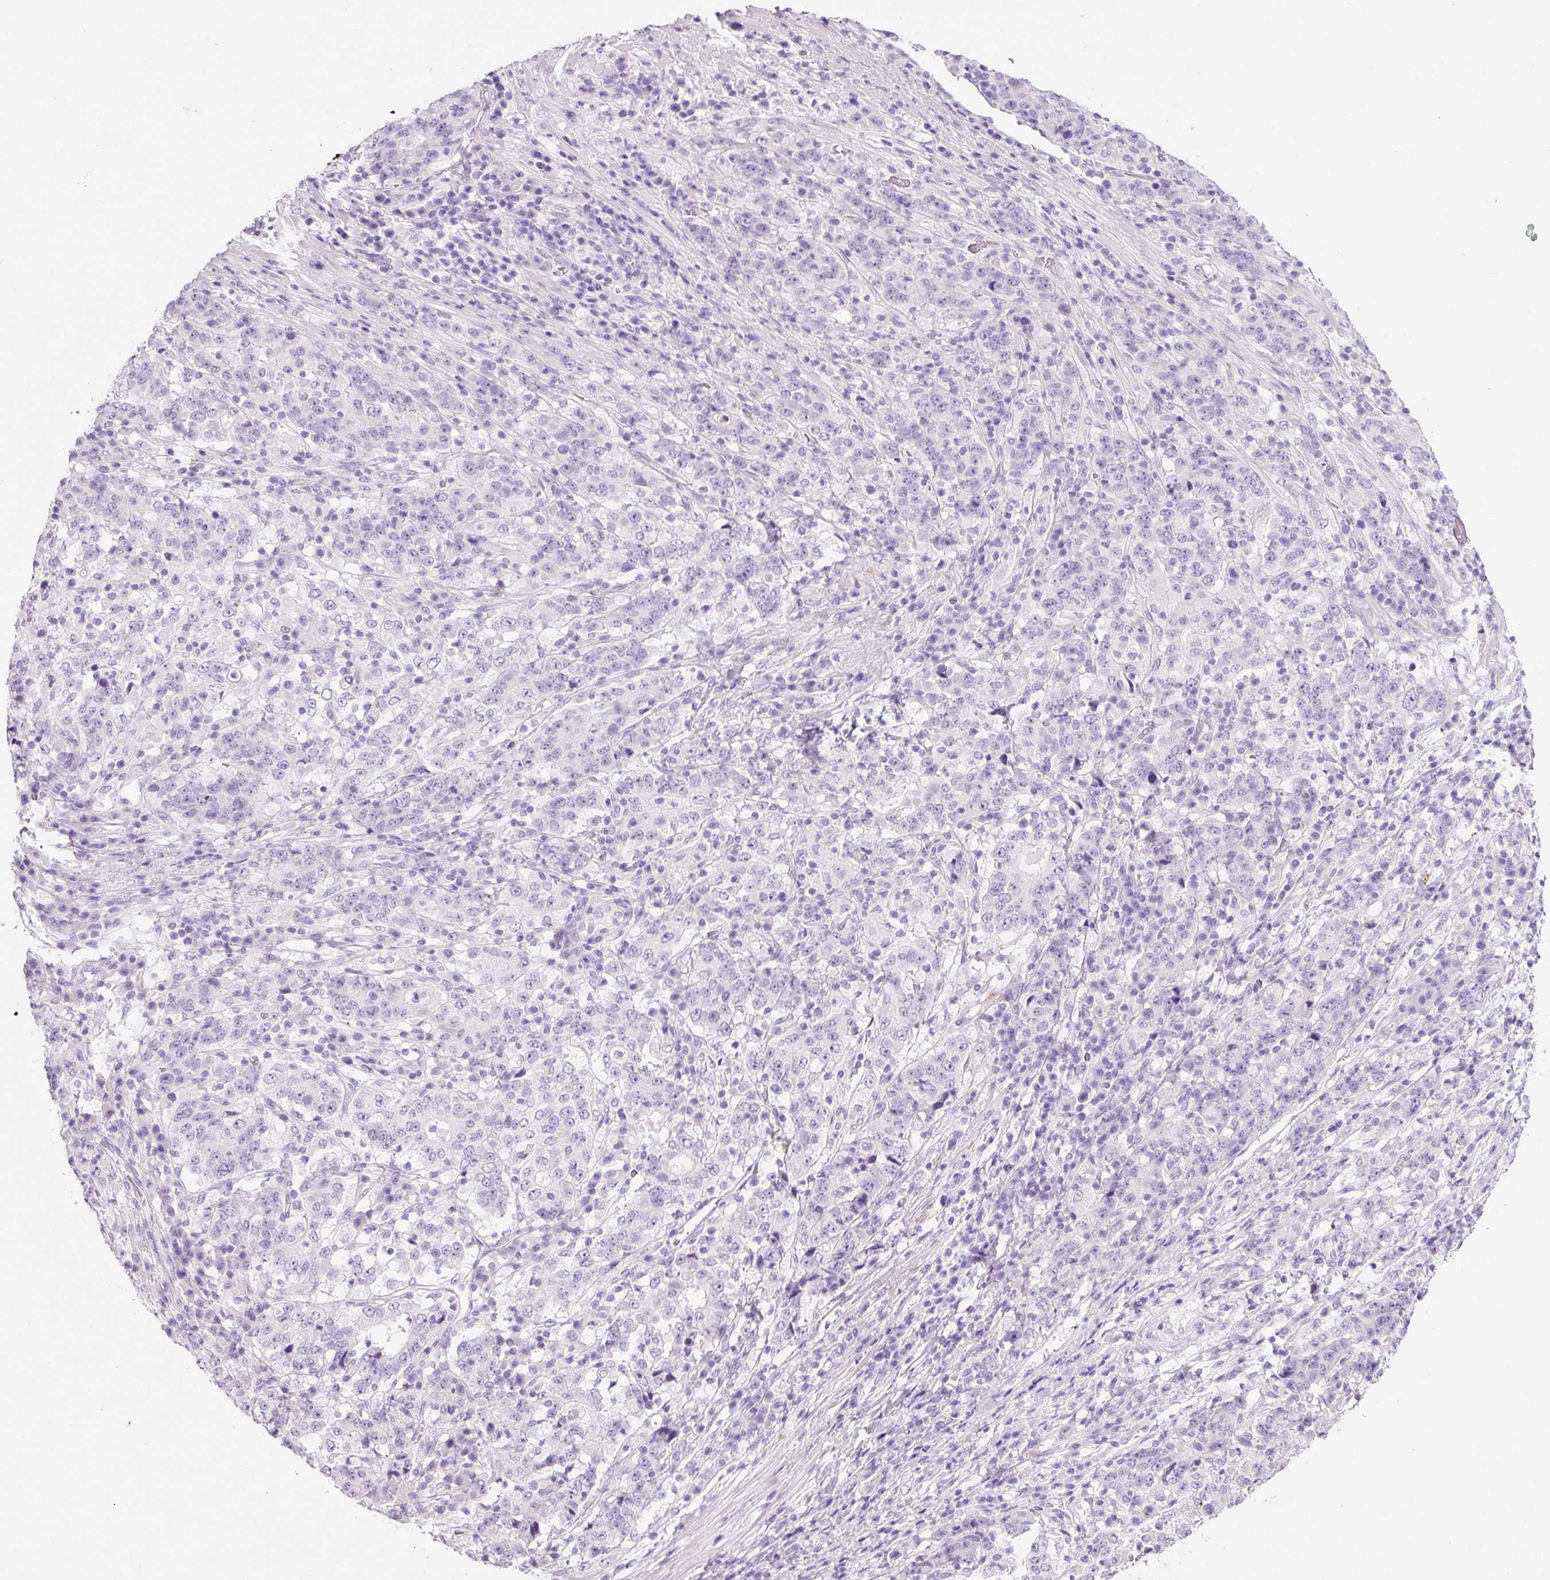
{"staining": {"intensity": "negative", "quantity": "none", "location": "none"}, "tissue": "stomach cancer", "cell_type": "Tumor cells", "image_type": "cancer", "snomed": [{"axis": "morphology", "description": "Adenocarcinoma, NOS"}, {"axis": "topography", "description": "Stomach"}], "caption": "Tumor cells are negative for protein expression in human stomach cancer. (Stains: DAB IHC with hematoxylin counter stain, Microscopy: brightfield microscopy at high magnification).", "gene": "ANKRD20A1", "patient": {"sex": "male", "age": 59}}